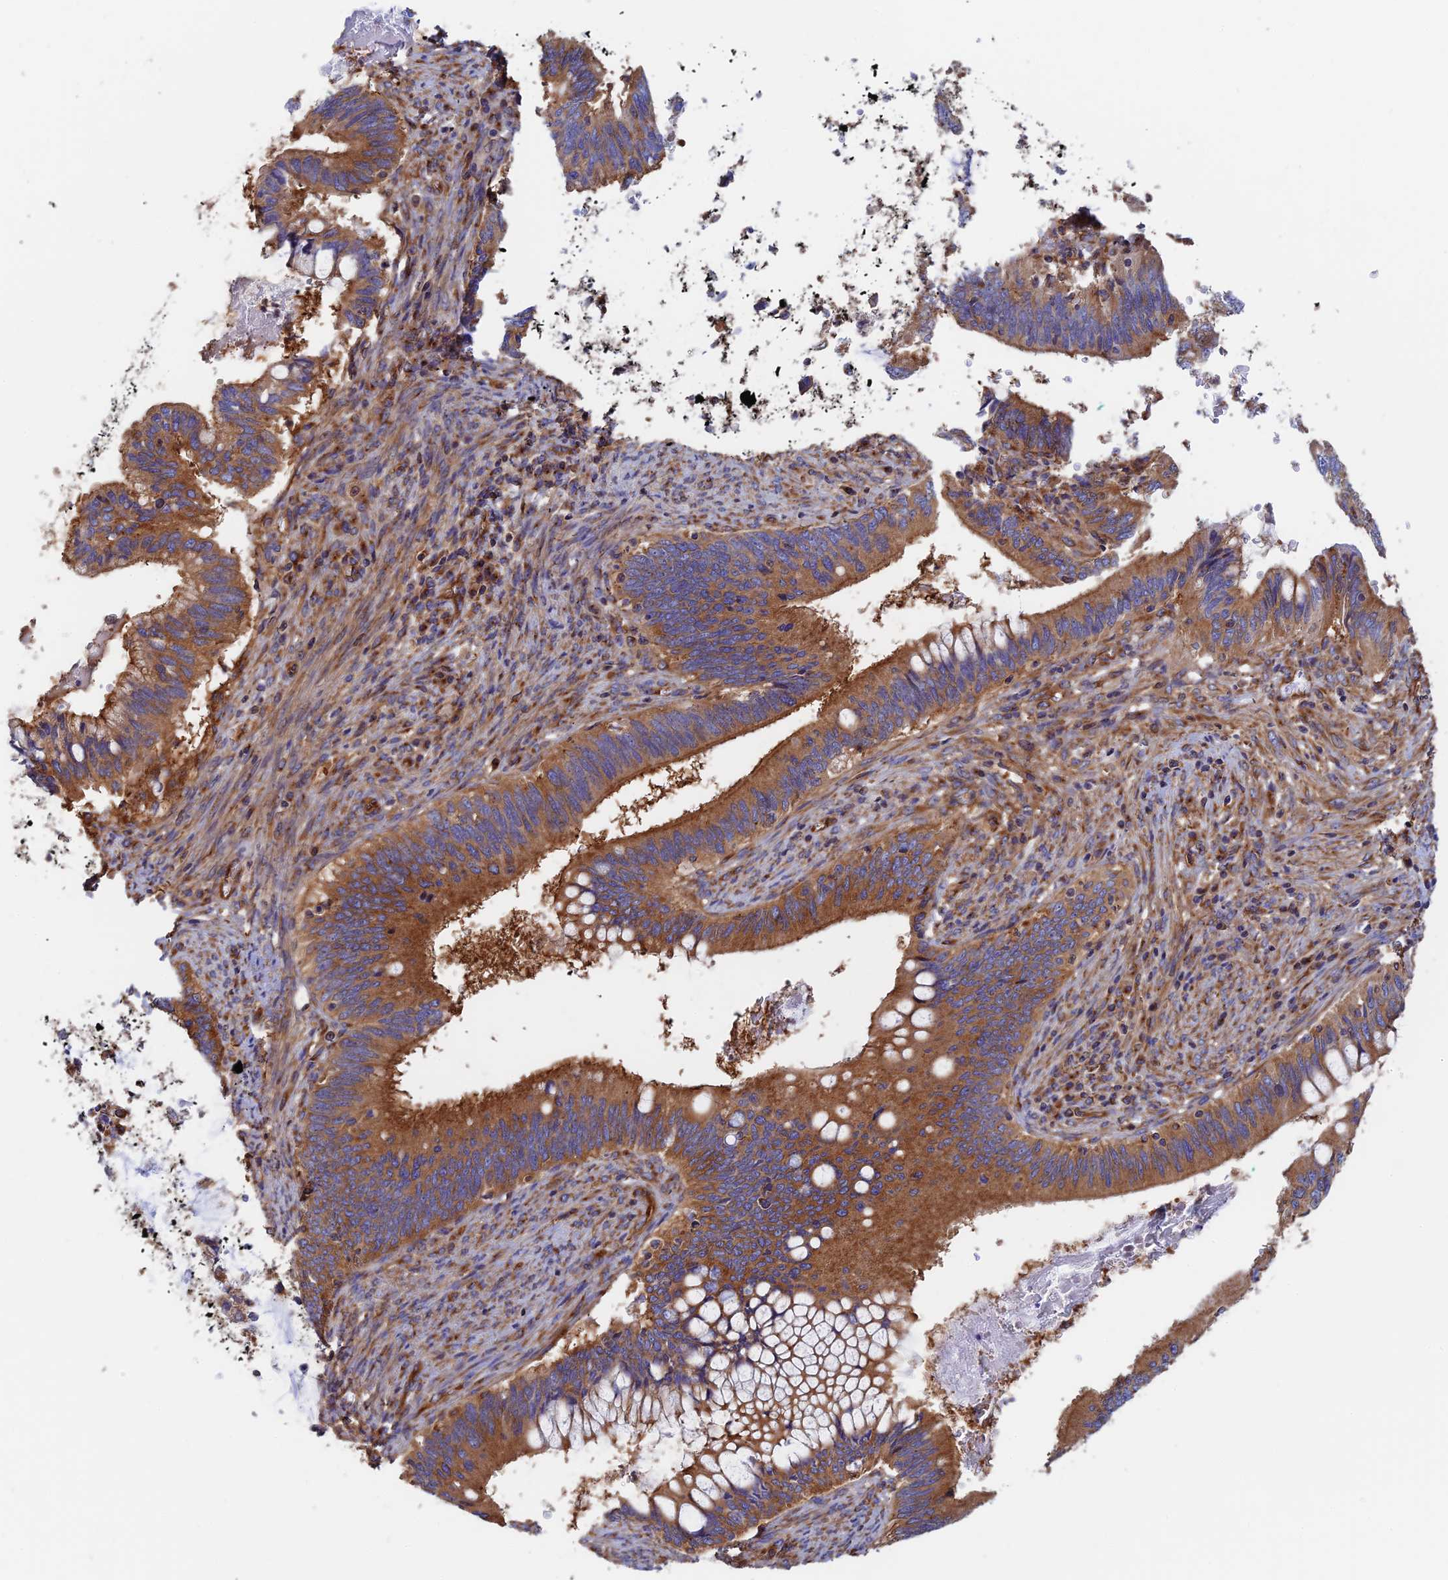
{"staining": {"intensity": "strong", "quantity": ">75%", "location": "cytoplasmic/membranous"}, "tissue": "cervical cancer", "cell_type": "Tumor cells", "image_type": "cancer", "snomed": [{"axis": "morphology", "description": "Adenocarcinoma, NOS"}, {"axis": "topography", "description": "Cervix"}], "caption": "Immunohistochemistry (IHC) photomicrograph of neoplastic tissue: adenocarcinoma (cervical) stained using immunohistochemistry demonstrates high levels of strong protein expression localized specifically in the cytoplasmic/membranous of tumor cells, appearing as a cytoplasmic/membranous brown color.", "gene": "DCTN2", "patient": {"sex": "female", "age": 42}}